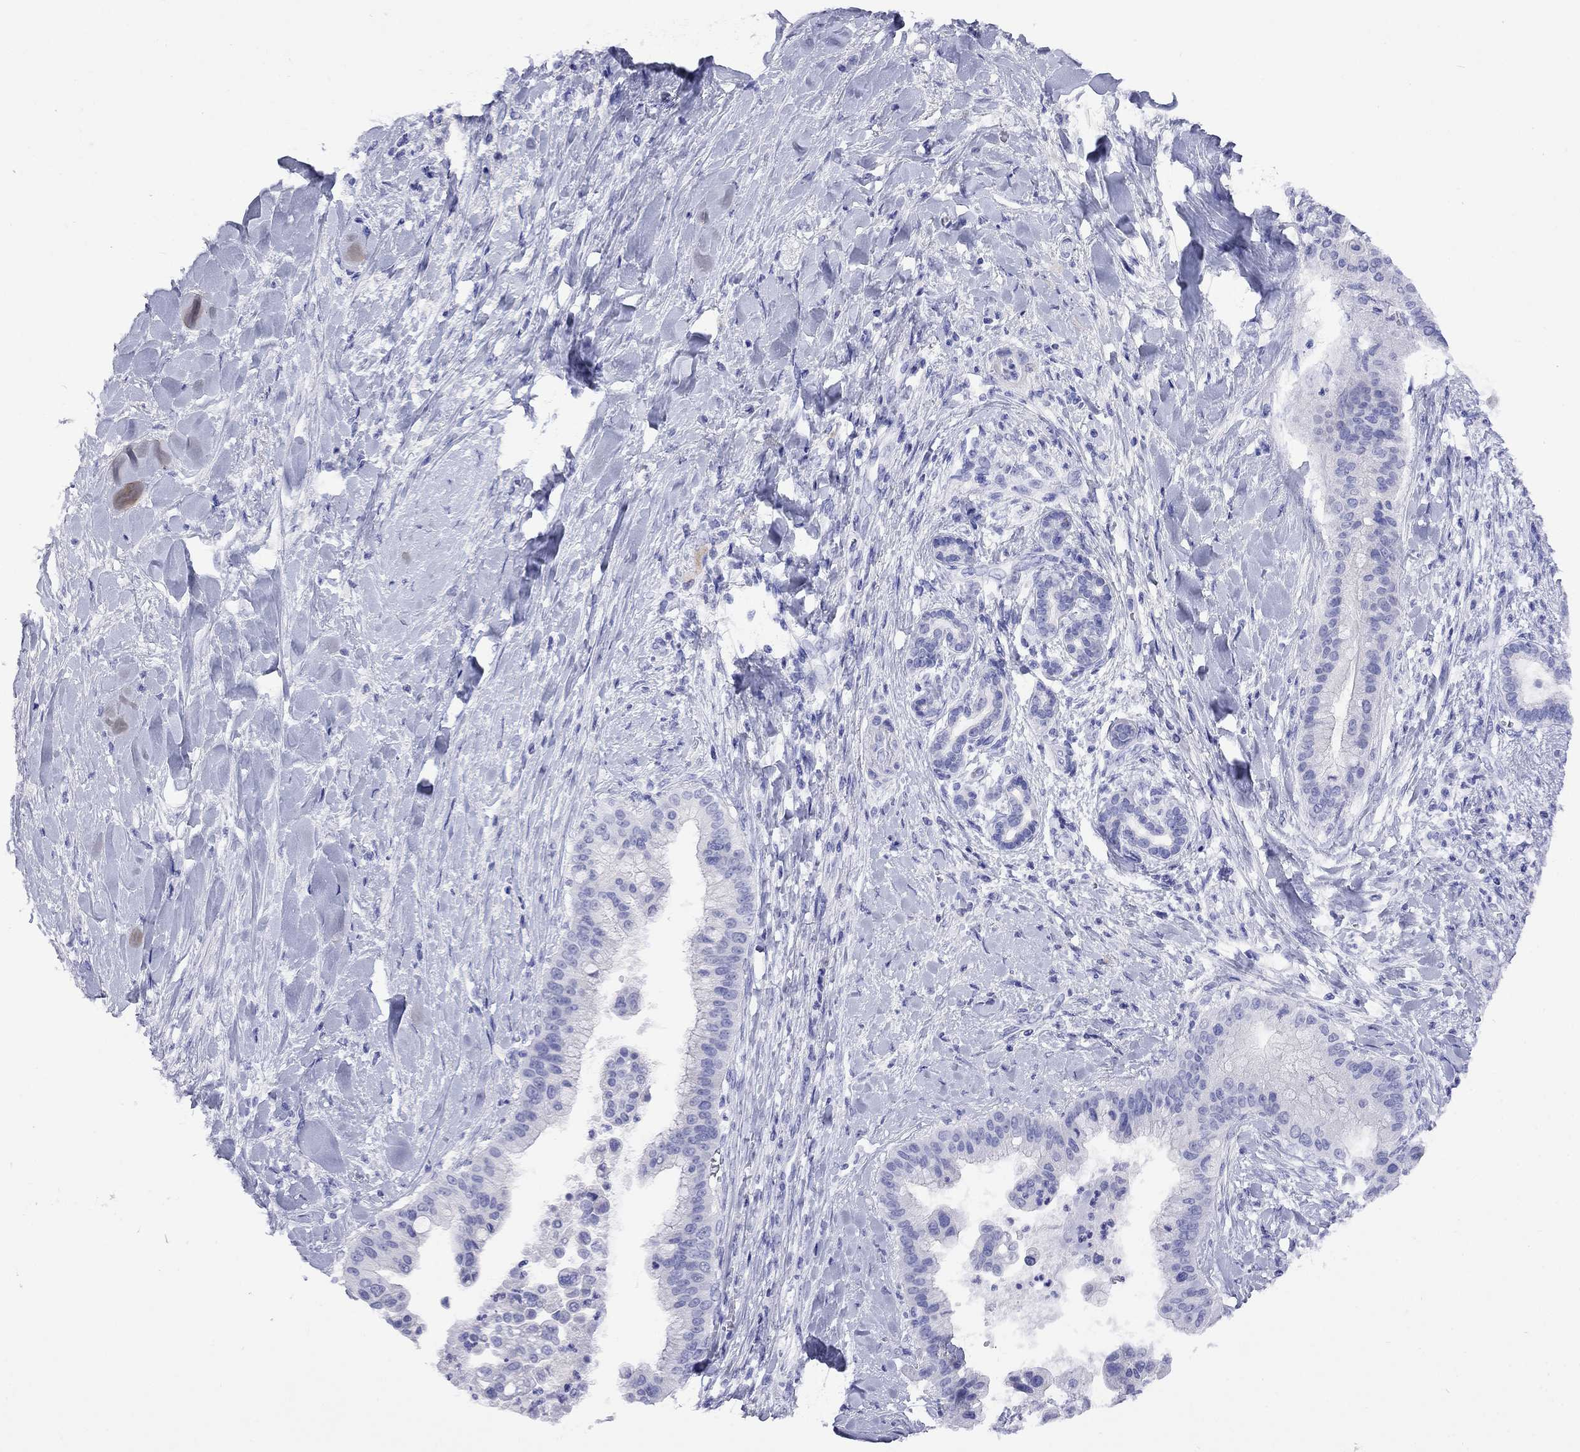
{"staining": {"intensity": "negative", "quantity": "none", "location": "none"}, "tissue": "liver cancer", "cell_type": "Tumor cells", "image_type": "cancer", "snomed": [{"axis": "morphology", "description": "Cholangiocarcinoma"}, {"axis": "topography", "description": "Liver"}], "caption": "A photomicrograph of liver cholangiocarcinoma stained for a protein demonstrates no brown staining in tumor cells.", "gene": "FIGLA", "patient": {"sex": "female", "age": 54}}